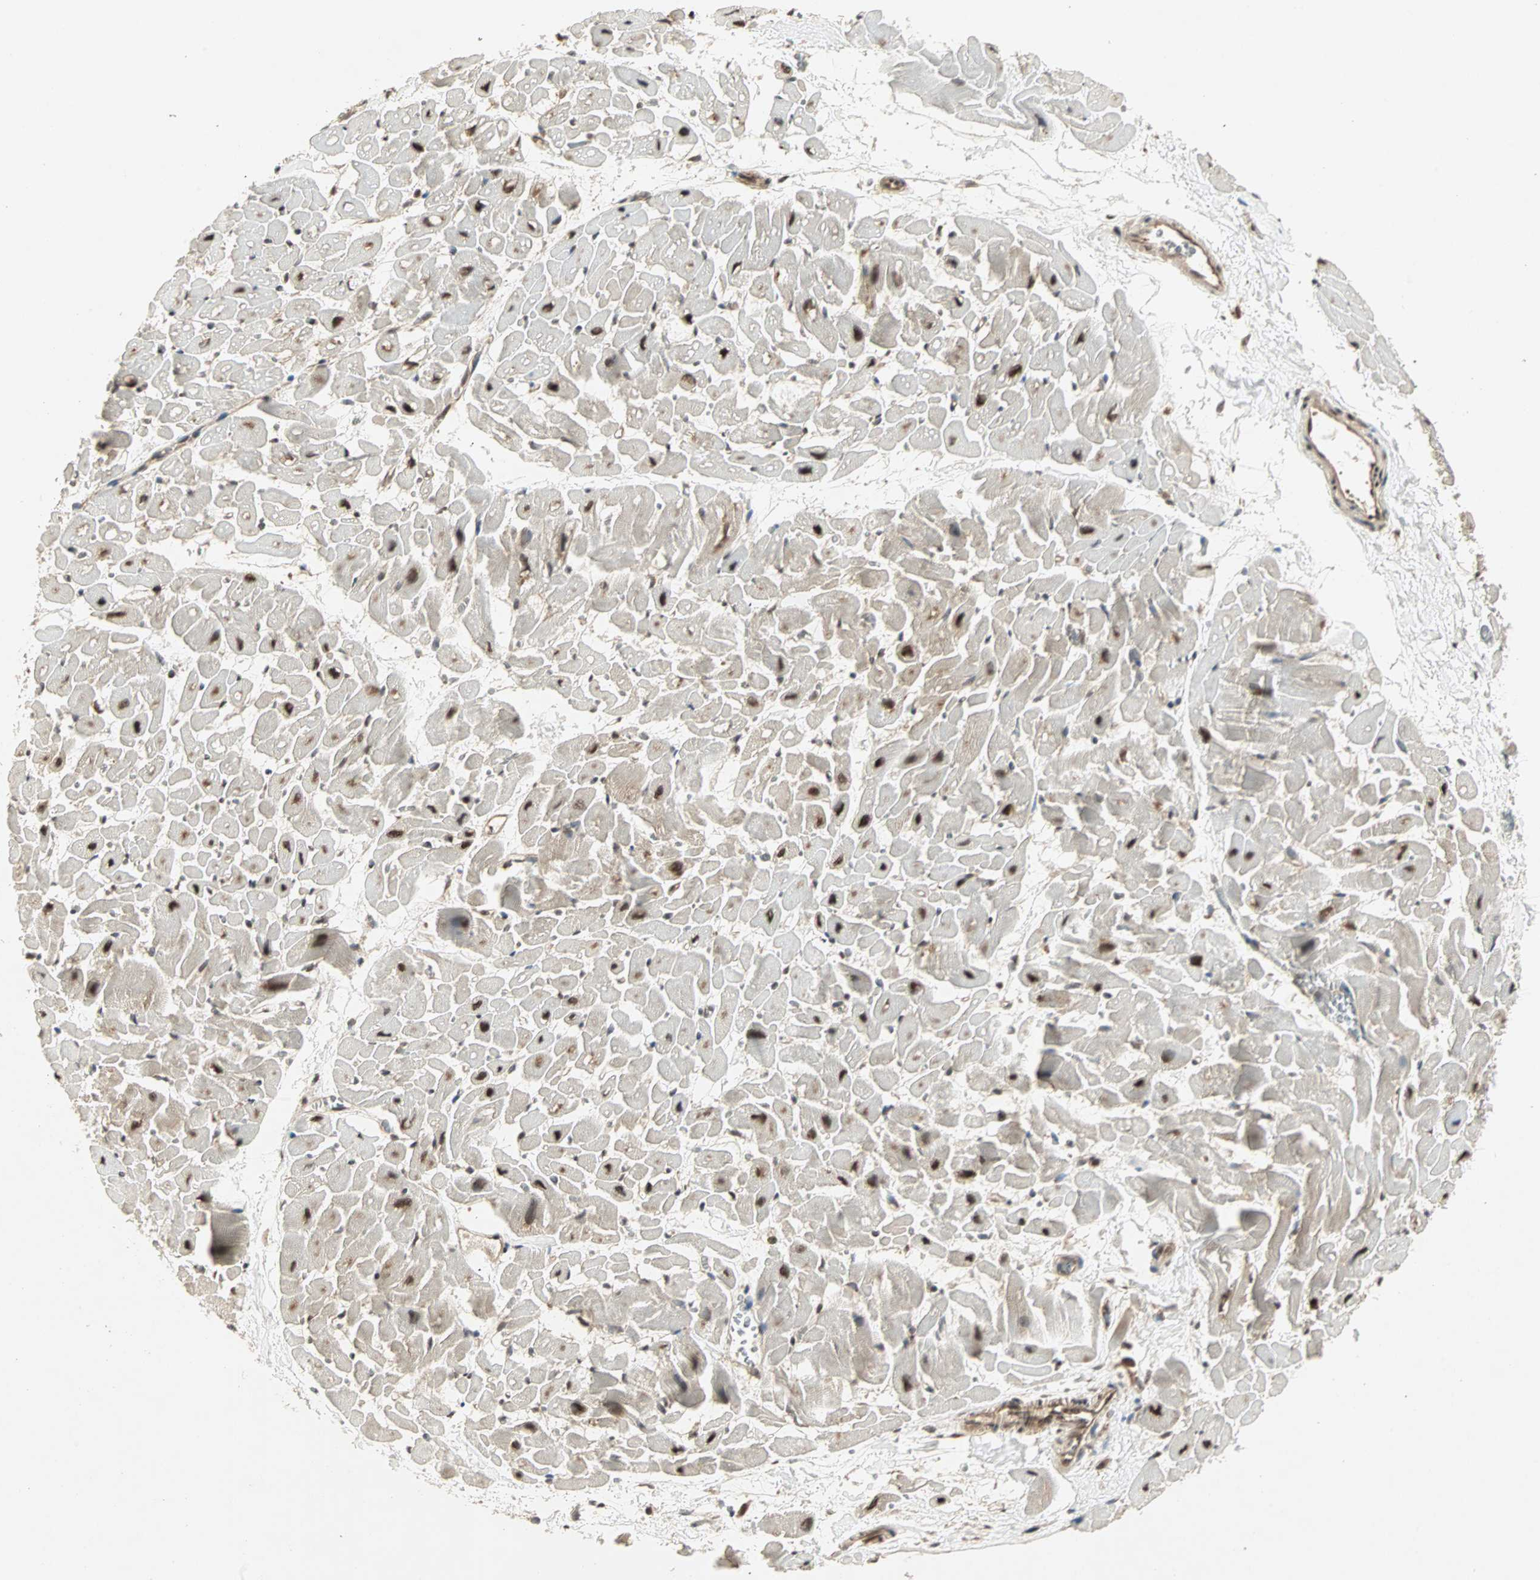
{"staining": {"intensity": "moderate", "quantity": "25%-75%", "location": "cytoplasmic/membranous,nuclear"}, "tissue": "heart muscle", "cell_type": "Cardiomyocytes", "image_type": "normal", "snomed": [{"axis": "morphology", "description": "Normal tissue, NOS"}, {"axis": "topography", "description": "Heart"}], "caption": "An image of human heart muscle stained for a protein displays moderate cytoplasmic/membranous,nuclear brown staining in cardiomyocytes. The staining is performed using DAB brown chromogen to label protein expression. The nuclei are counter-stained blue using hematoxylin.", "gene": "CSNK2B", "patient": {"sex": "male", "age": 45}}